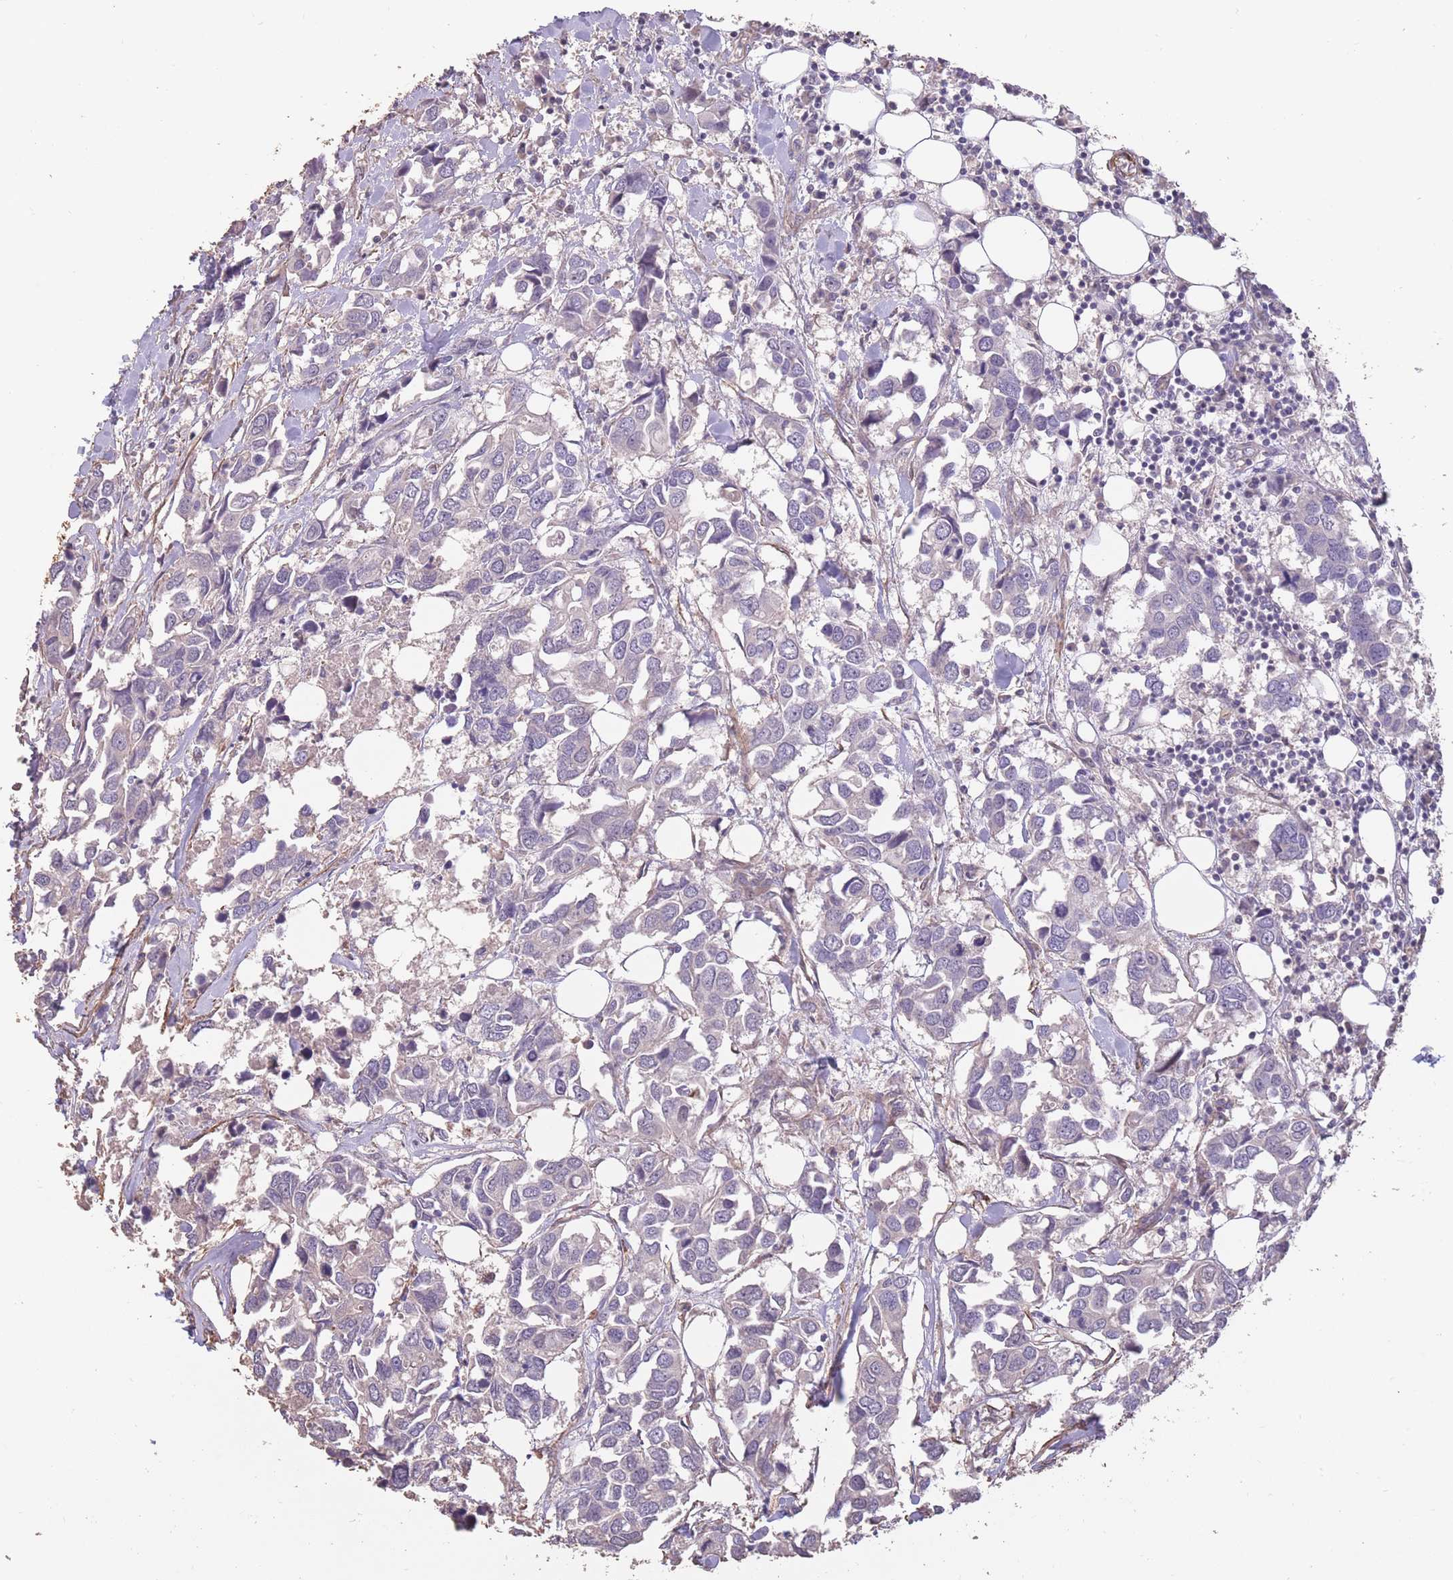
{"staining": {"intensity": "negative", "quantity": "none", "location": "none"}, "tissue": "breast cancer", "cell_type": "Tumor cells", "image_type": "cancer", "snomed": [{"axis": "morphology", "description": "Duct carcinoma"}, {"axis": "topography", "description": "Breast"}], "caption": "Breast infiltrating ductal carcinoma stained for a protein using immunohistochemistry reveals no staining tumor cells.", "gene": "NLRC4", "patient": {"sex": "female", "age": 83}}